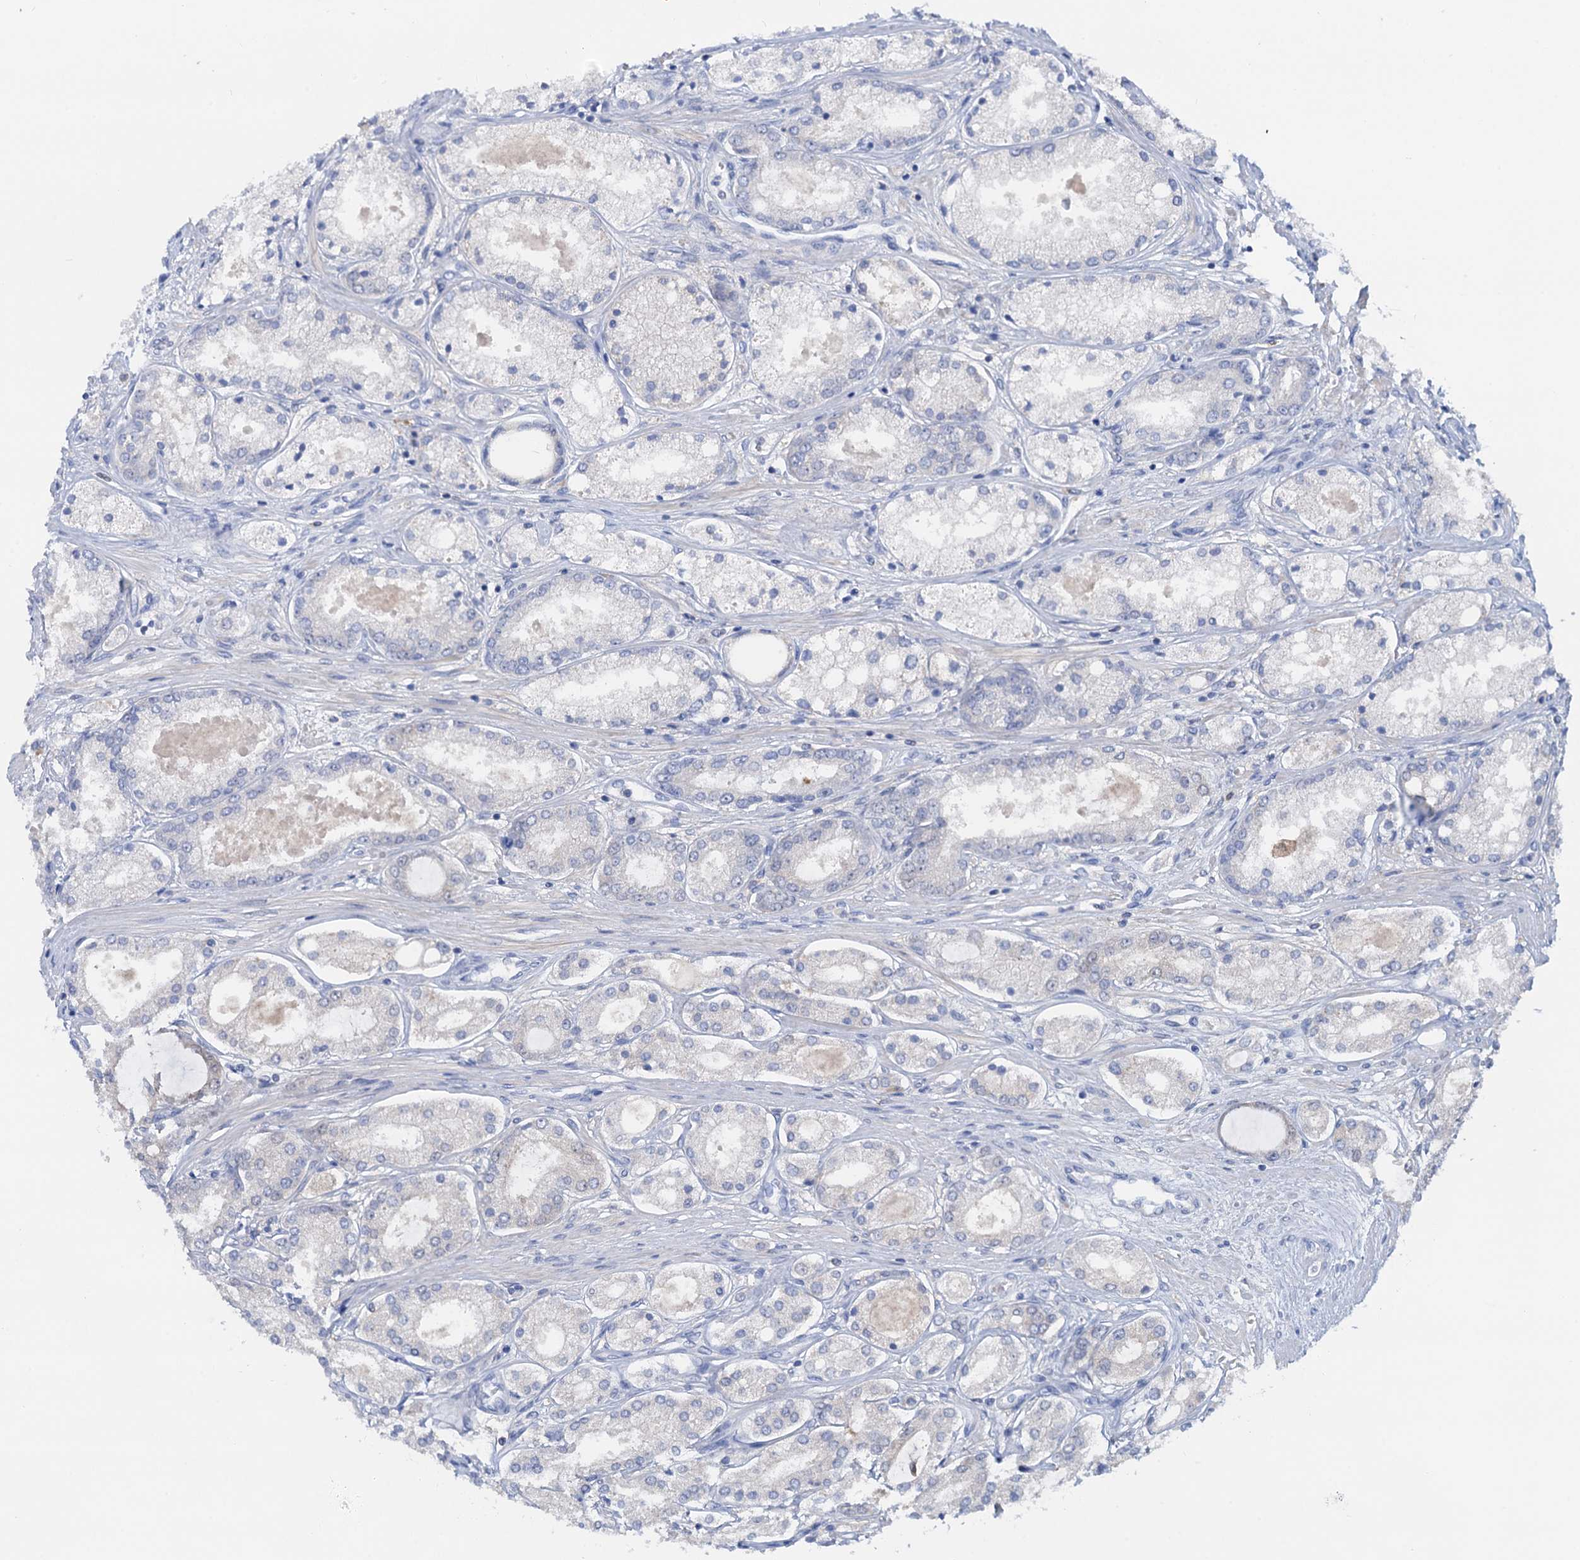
{"staining": {"intensity": "negative", "quantity": "none", "location": "none"}, "tissue": "prostate cancer", "cell_type": "Tumor cells", "image_type": "cancer", "snomed": [{"axis": "morphology", "description": "Adenocarcinoma, Low grade"}, {"axis": "topography", "description": "Prostate"}], "caption": "The histopathology image reveals no significant positivity in tumor cells of prostate cancer. The staining is performed using DAB (3,3'-diaminobenzidine) brown chromogen with nuclei counter-stained in using hematoxylin.", "gene": "FAH", "patient": {"sex": "male", "age": 68}}